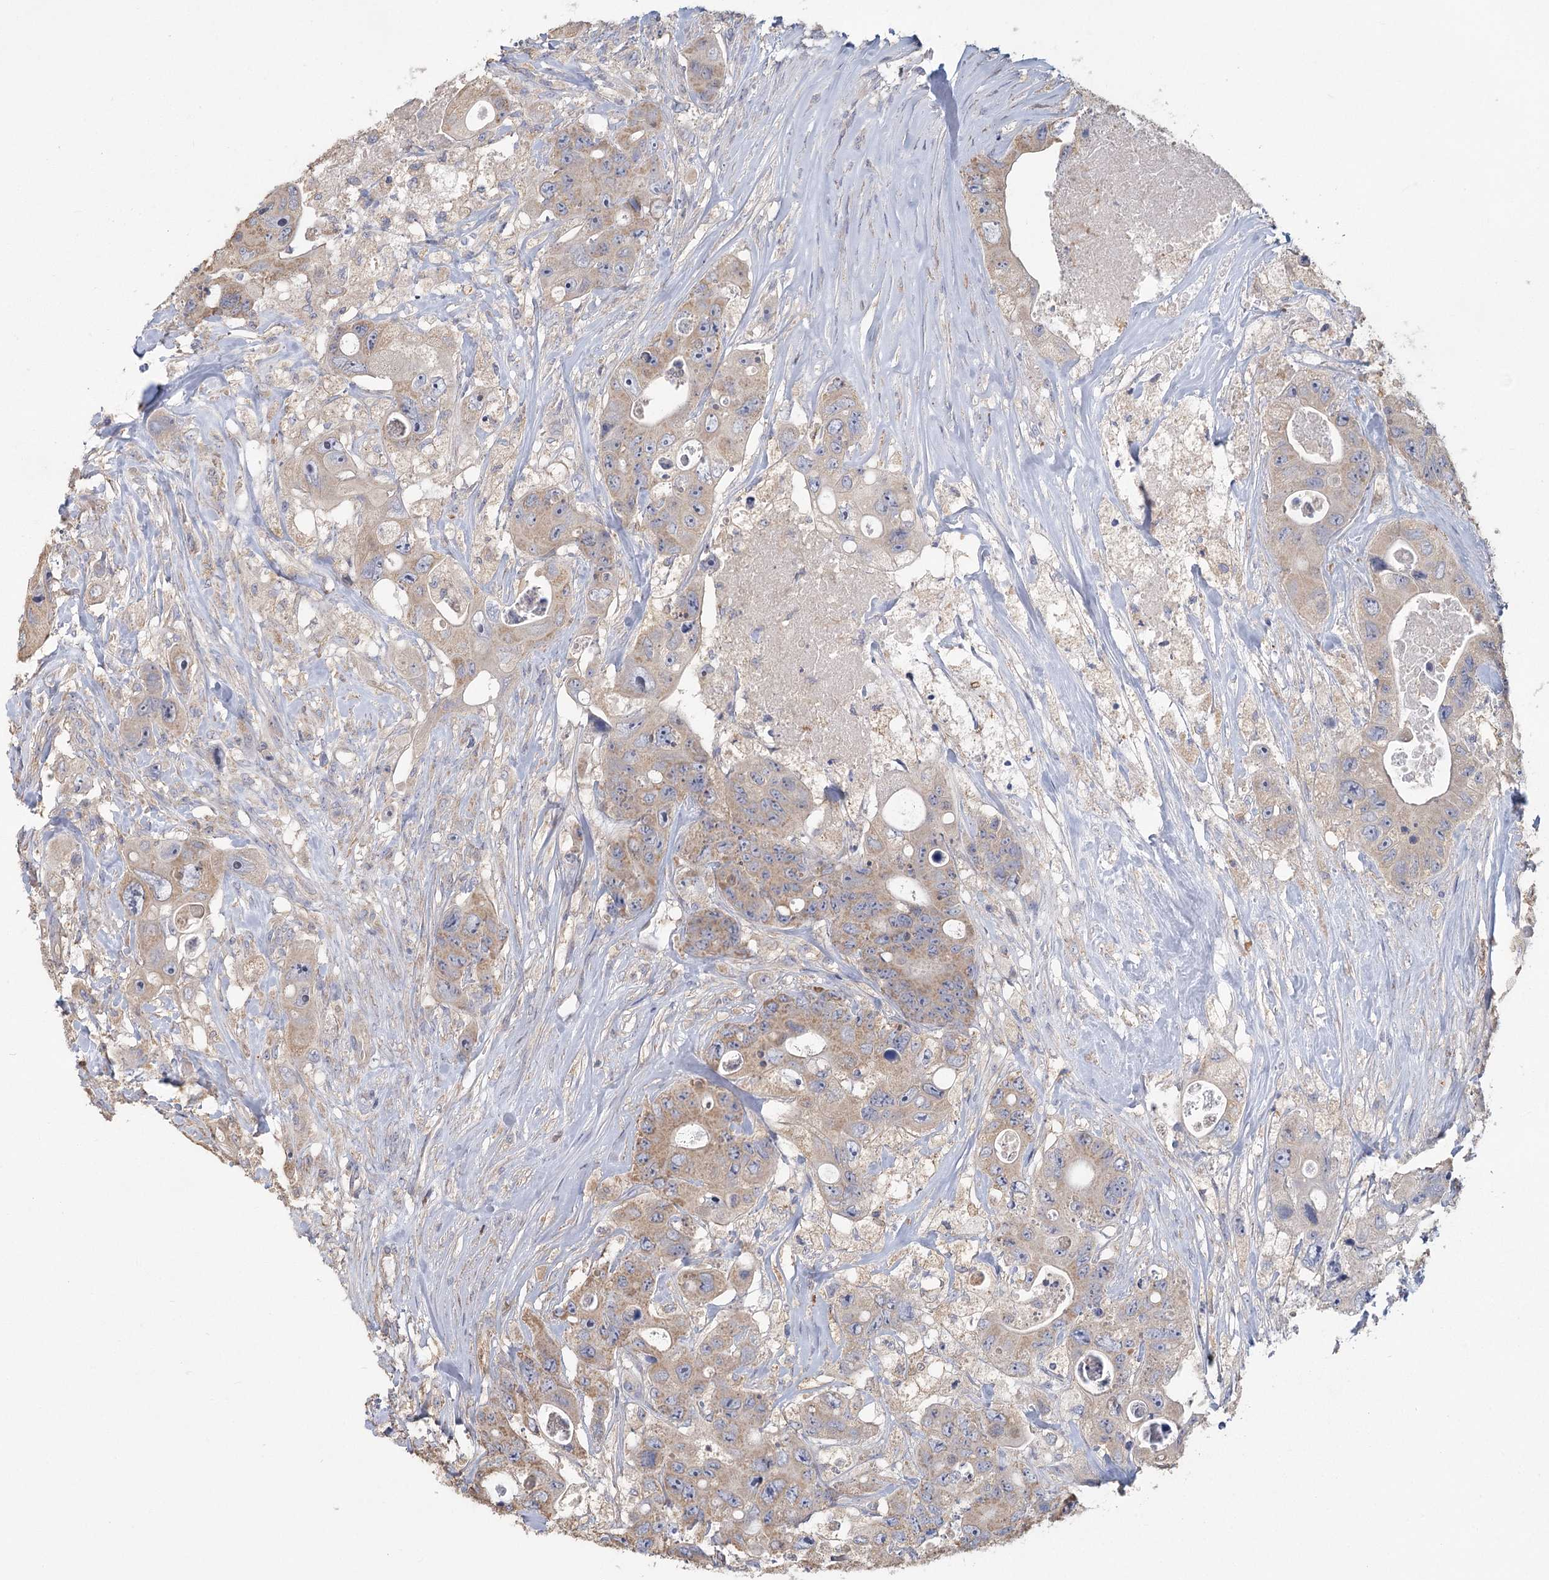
{"staining": {"intensity": "weak", "quantity": ">75%", "location": "cytoplasmic/membranous"}, "tissue": "colorectal cancer", "cell_type": "Tumor cells", "image_type": "cancer", "snomed": [{"axis": "morphology", "description": "Adenocarcinoma, NOS"}, {"axis": "topography", "description": "Colon"}], "caption": "The immunohistochemical stain highlights weak cytoplasmic/membranous expression in tumor cells of colorectal adenocarcinoma tissue.", "gene": "CNTLN", "patient": {"sex": "female", "age": 46}}